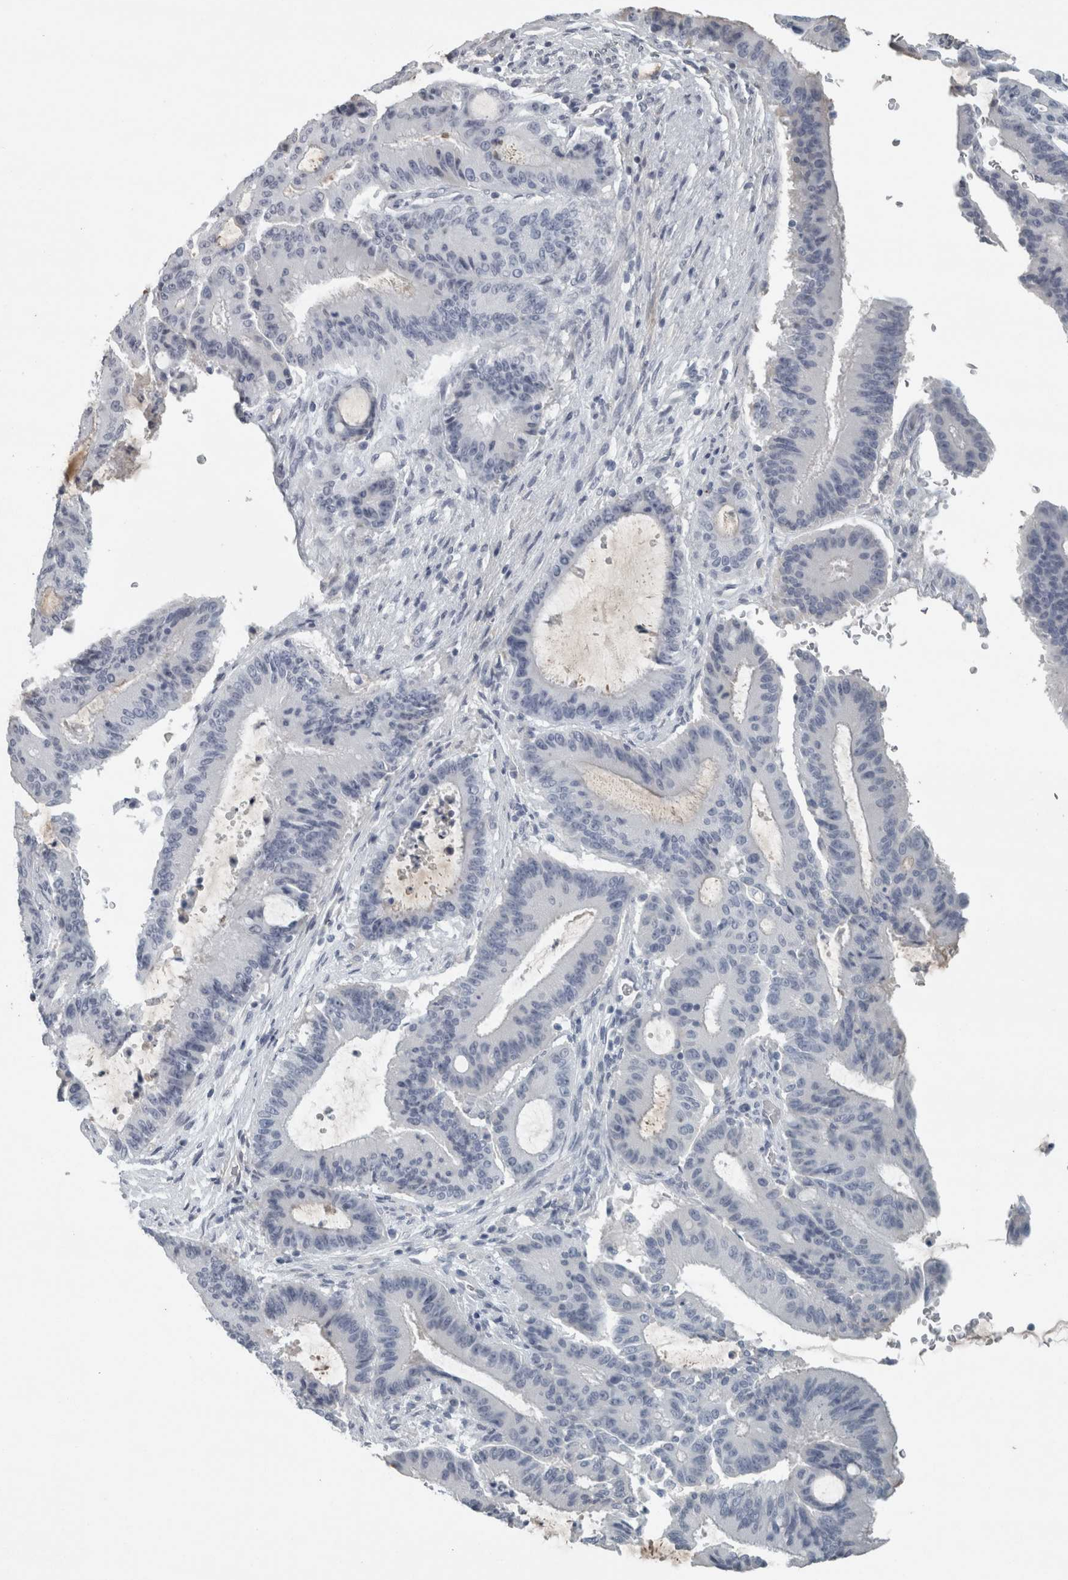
{"staining": {"intensity": "negative", "quantity": "none", "location": "none"}, "tissue": "liver cancer", "cell_type": "Tumor cells", "image_type": "cancer", "snomed": [{"axis": "morphology", "description": "Cholangiocarcinoma"}, {"axis": "topography", "description": "Liver"}], "caption": "Human liver cancer (cholangiocarcinoma) stained for a protein using immunohistochemistry (IHC) reveals no positivity in tumor cells.", "gene": "CHL1", "patient": {"sex": "female", "age": 73}}